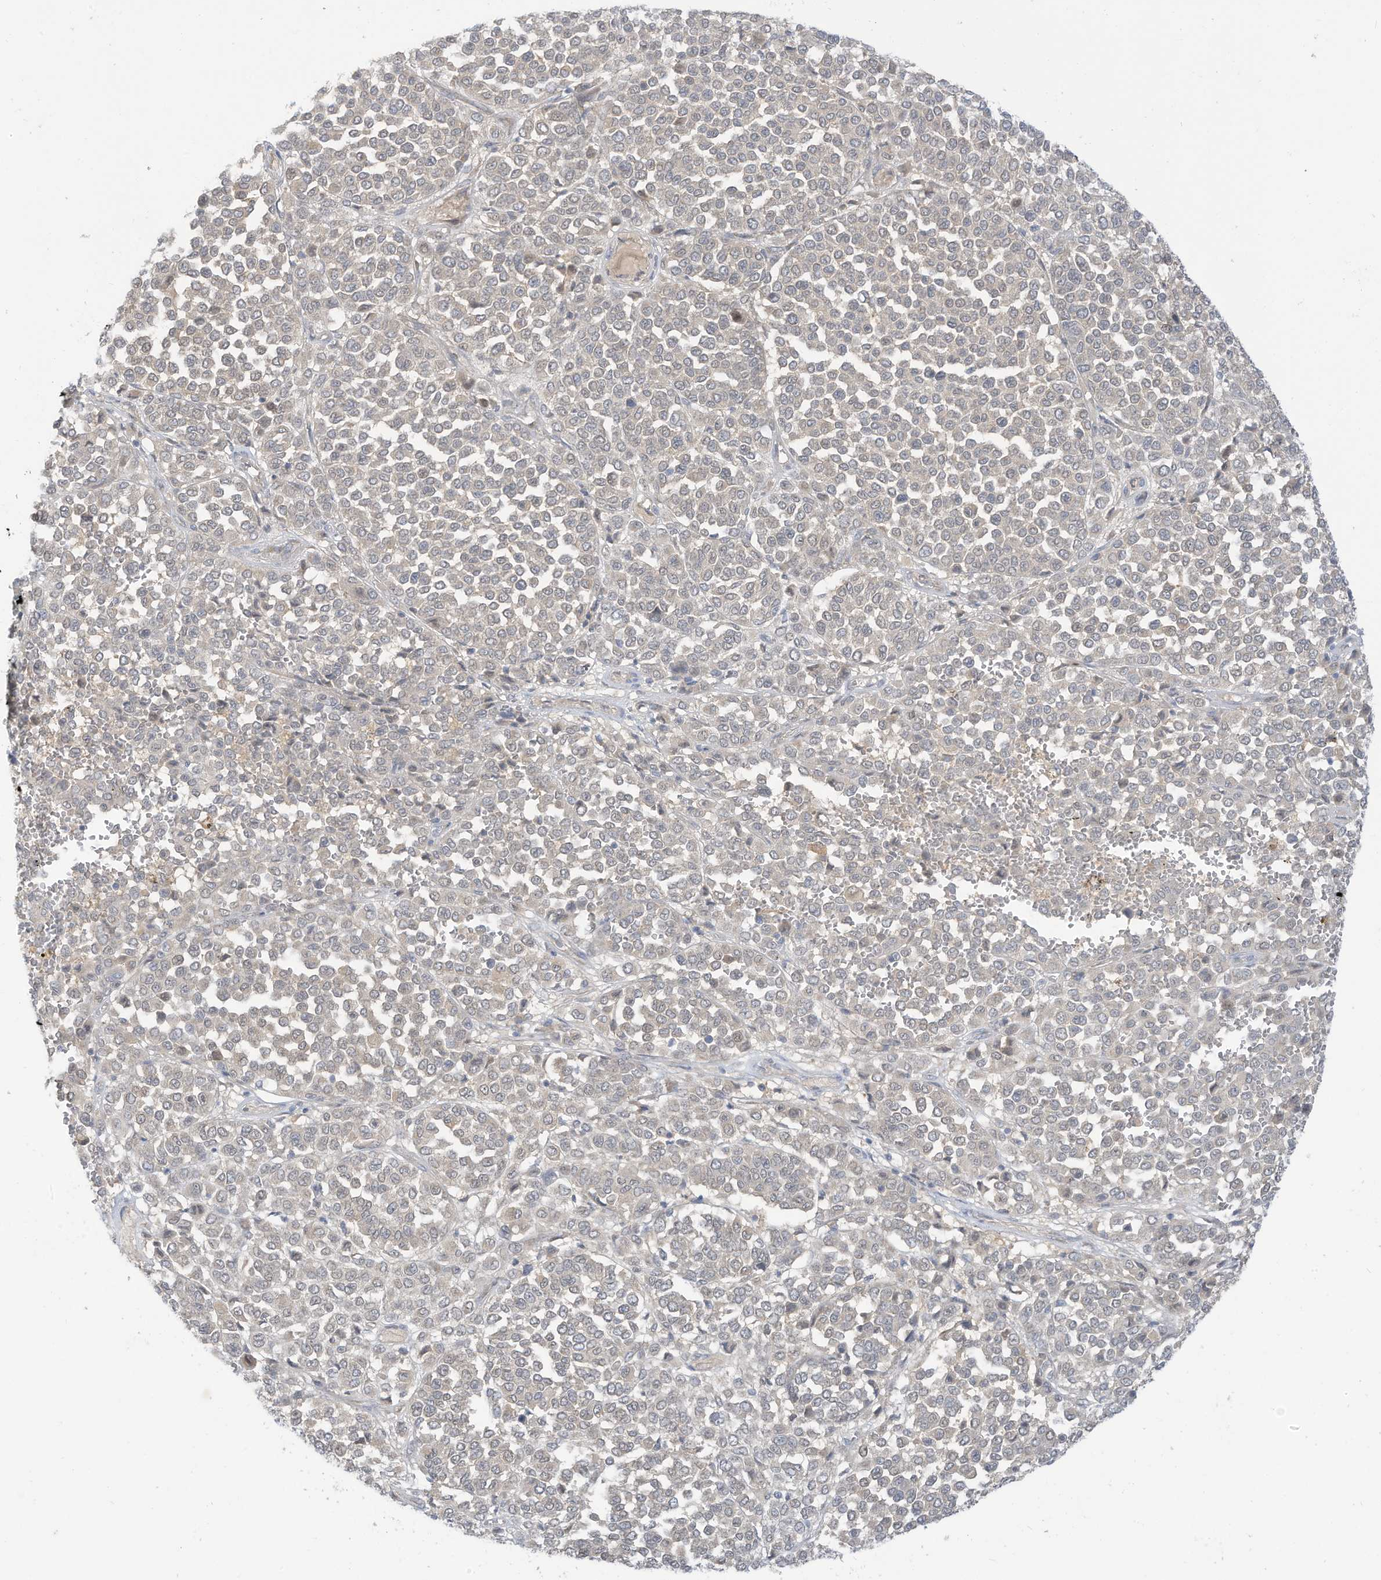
{"staining": {"intensity": "negative", "quantity": "none", "location": "none"}, "tissue": "melanoma", "cell_type": "Tumor cells", "image_type": "cancer", "snomed": [{"axis": "morphology", "description": "Malignant melanoma, Metastatic site"}, {"axis": "topography", "description": "Pancreas"}], "caption": "An immunohistochemistry (IHC) histopathology image of melanoma is shown. There is no staining in tumor cells of melanoma. The staining is performed using DAB brown chromogen with nuclei counter-stained in using hematoxylin.", "gene": "LRRN2", "patient": {"sex": "female", "age": 30}}